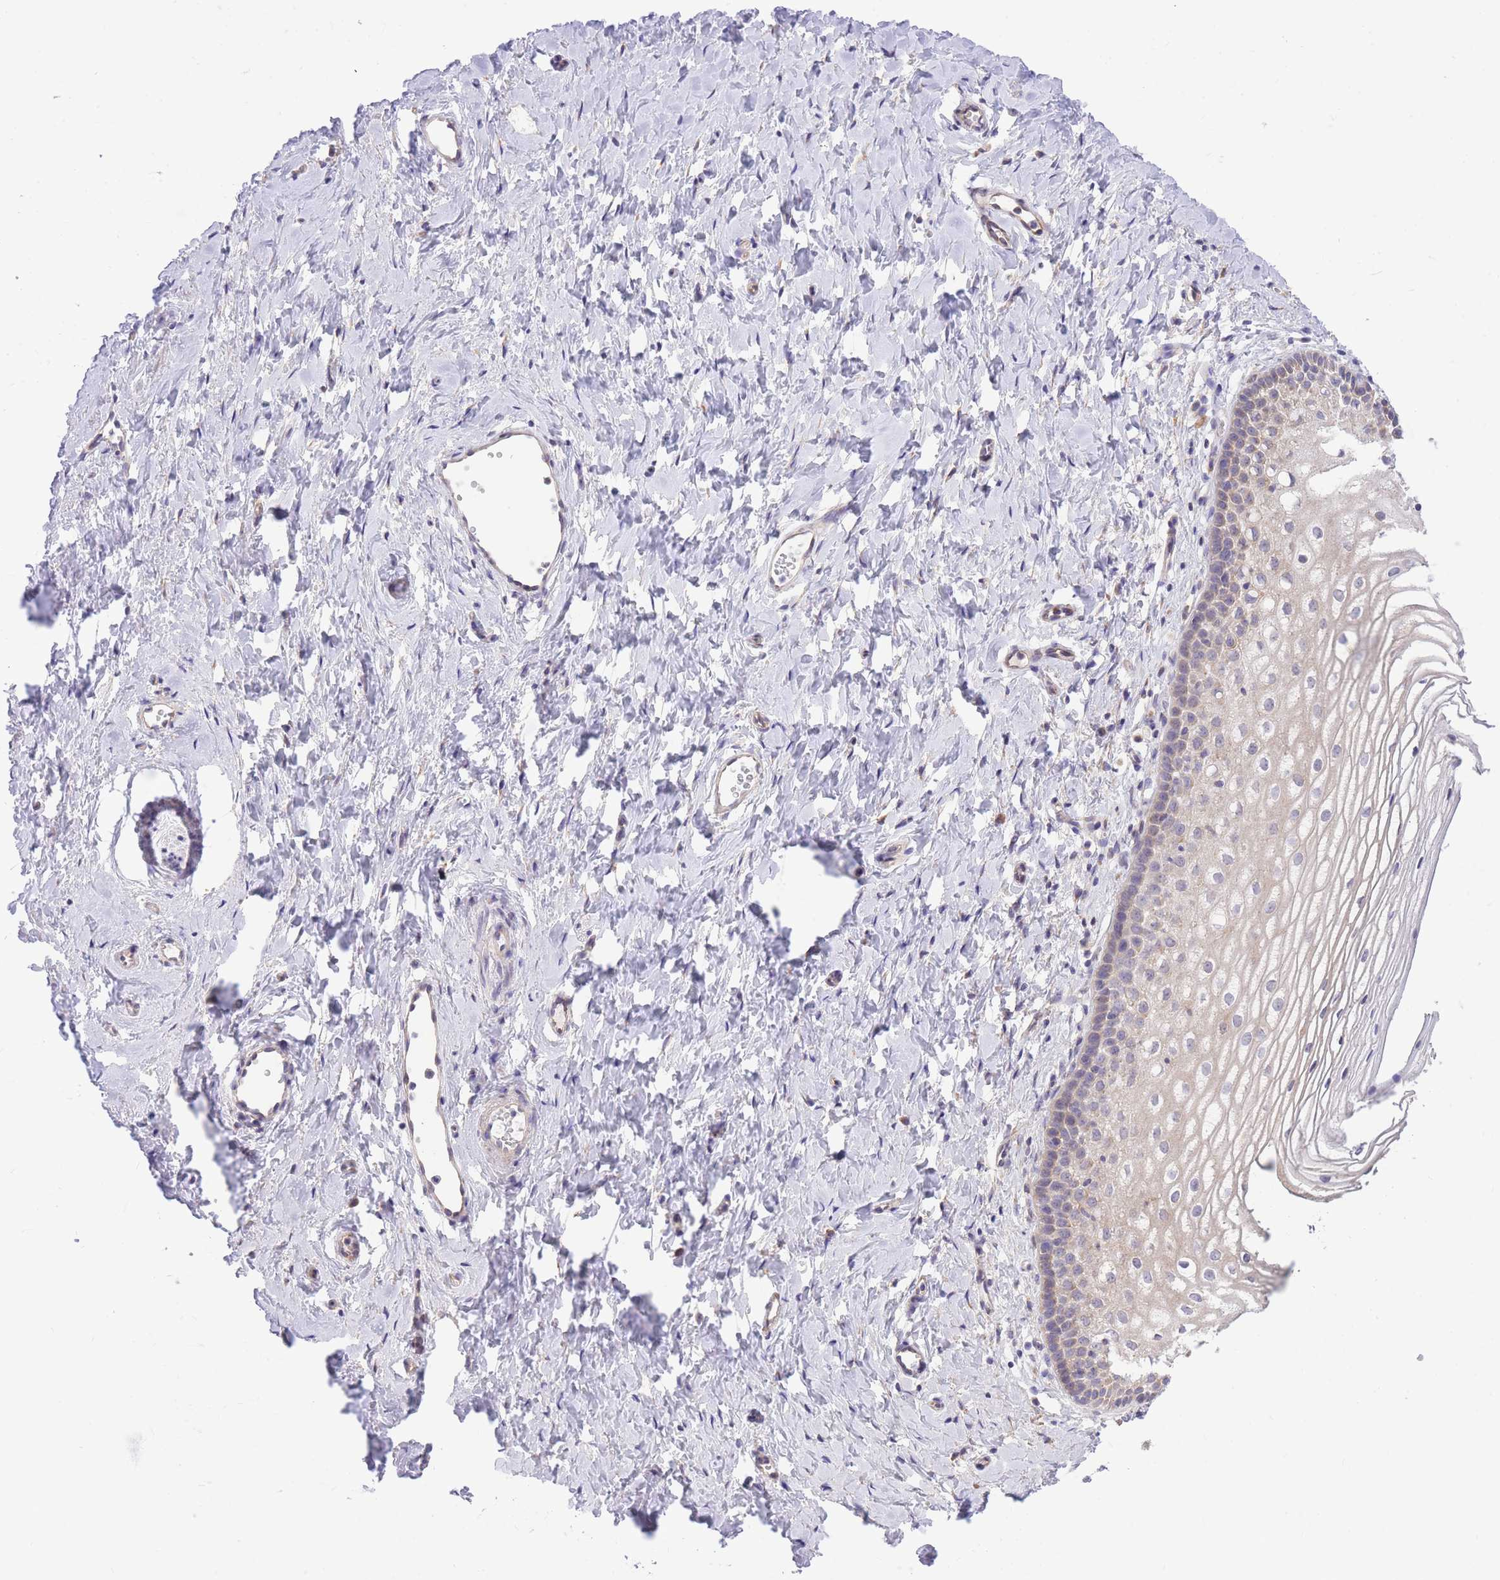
{"staining": {"intensity": "moderate", "quantity": "<25%", "location": "cytoplasmic/membranous"}, "tissue": "vagina", "cell_type": "Squamous epithelial cells", "image_type": "normal", "snomed": [{"axis": "morphology", "description": "Normal tissue, NOS"}, {"axis": "topography", "description": "Vagina"}], "caption": "Moderate cytoplasmic/membranous positivity is present in approximately <25% of squamous epithelial cells in benign vagina. The staining was performed using DAB (3,3'-diaminobenzidine), with brown indicating positive protein expression. Nuclei are stained blue with hematoxylin.", "gene": "TOPAZ1", "patient": {"sex": "female", "age": 56}}